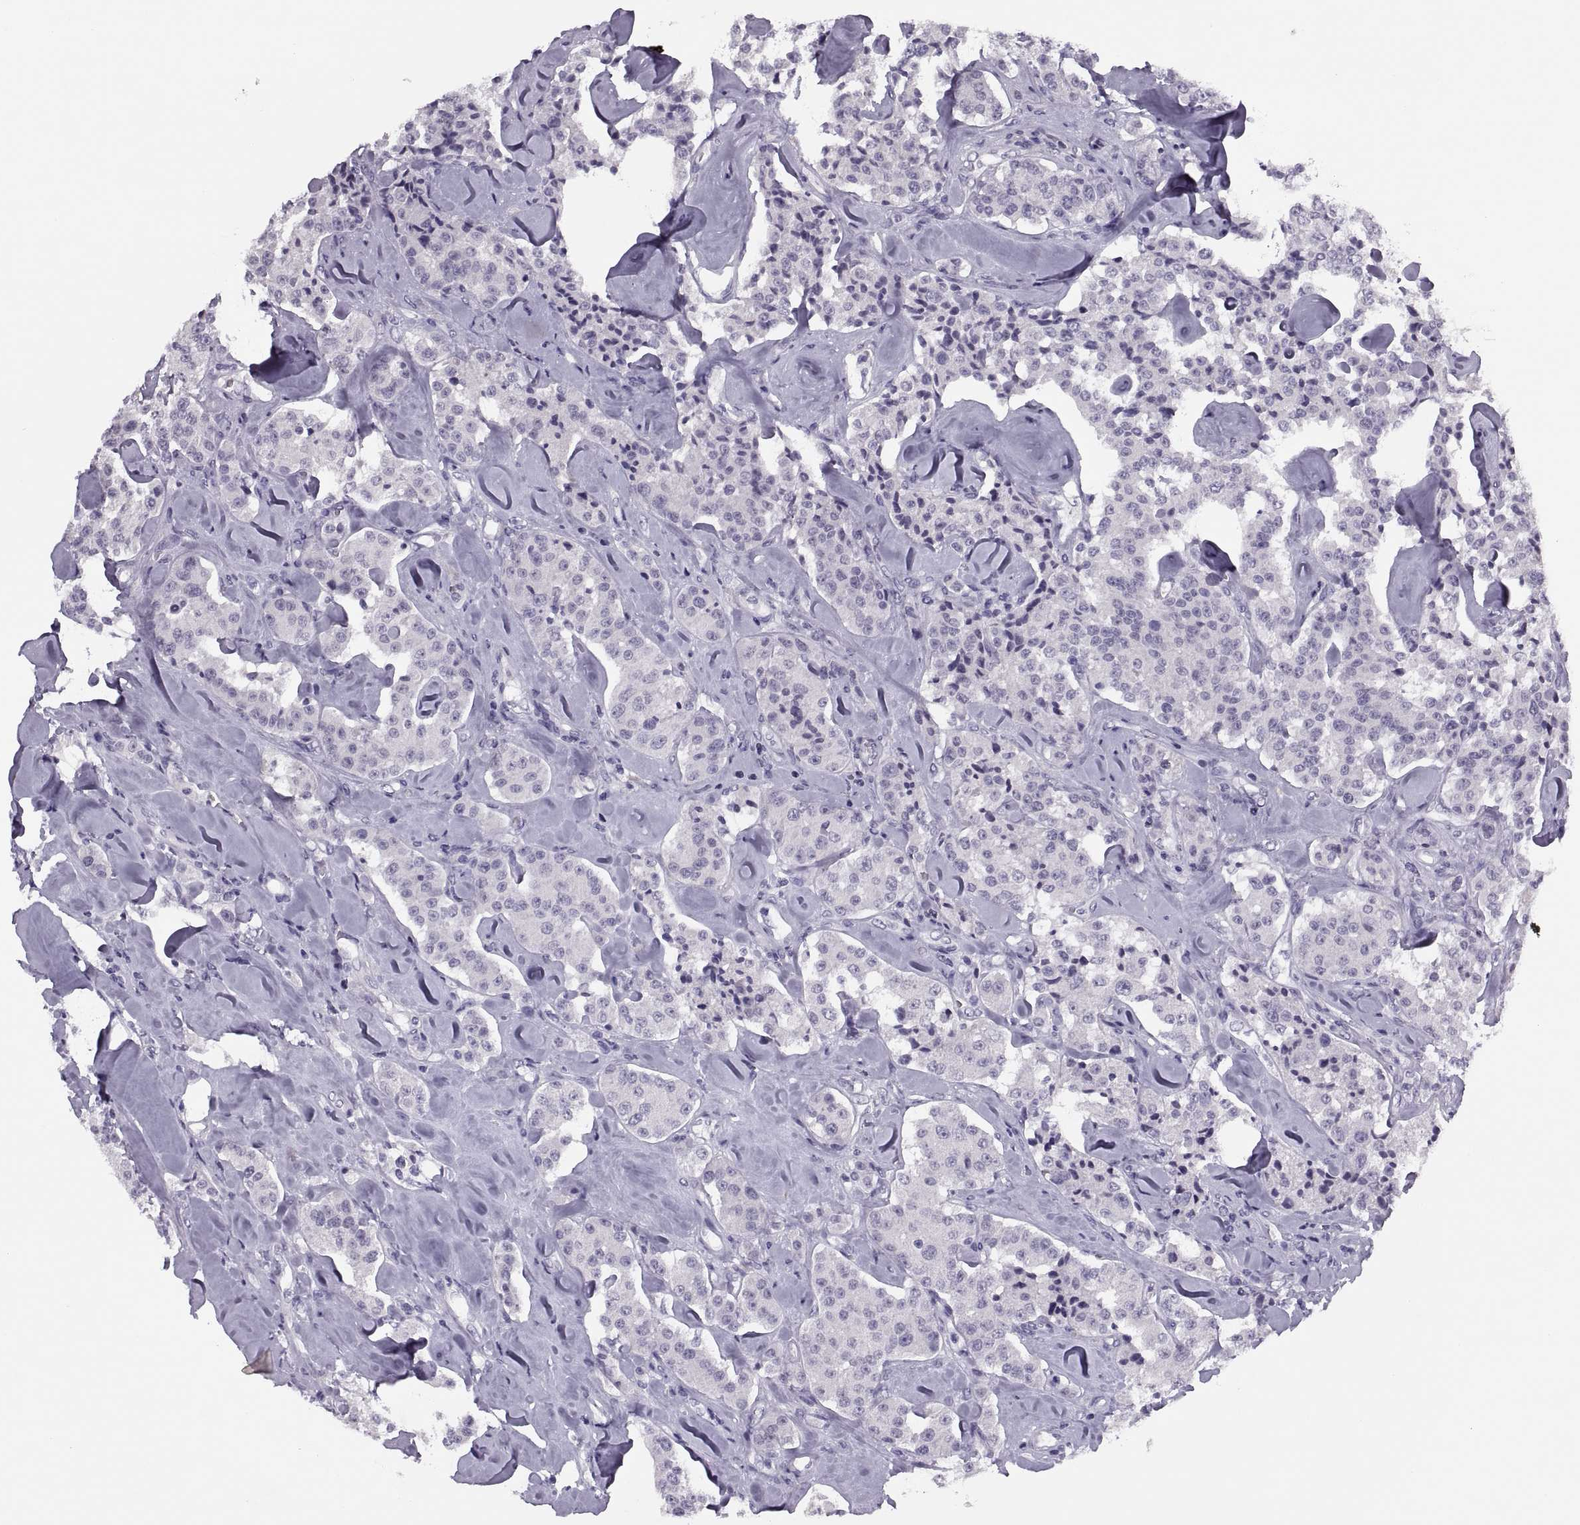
{"staining": {"intensity": "negative", "quantity": "none", "location": "none"}, "tissue": "carcinoid", "cell_type": "Tumor cells", "image_type": "cancer", "snomed": [{"axis": "morphology", "description": "Carcinoid, malignant, NOS"}, {"axis": "topography", "description": "Pancreas"}], "caption": "Malignant carcinoid was stained to show a protein in brown. There is no significant staining in tumor cells.", "gene": "SYNGR4", "patient": {"sex": "male", "age": 41}}